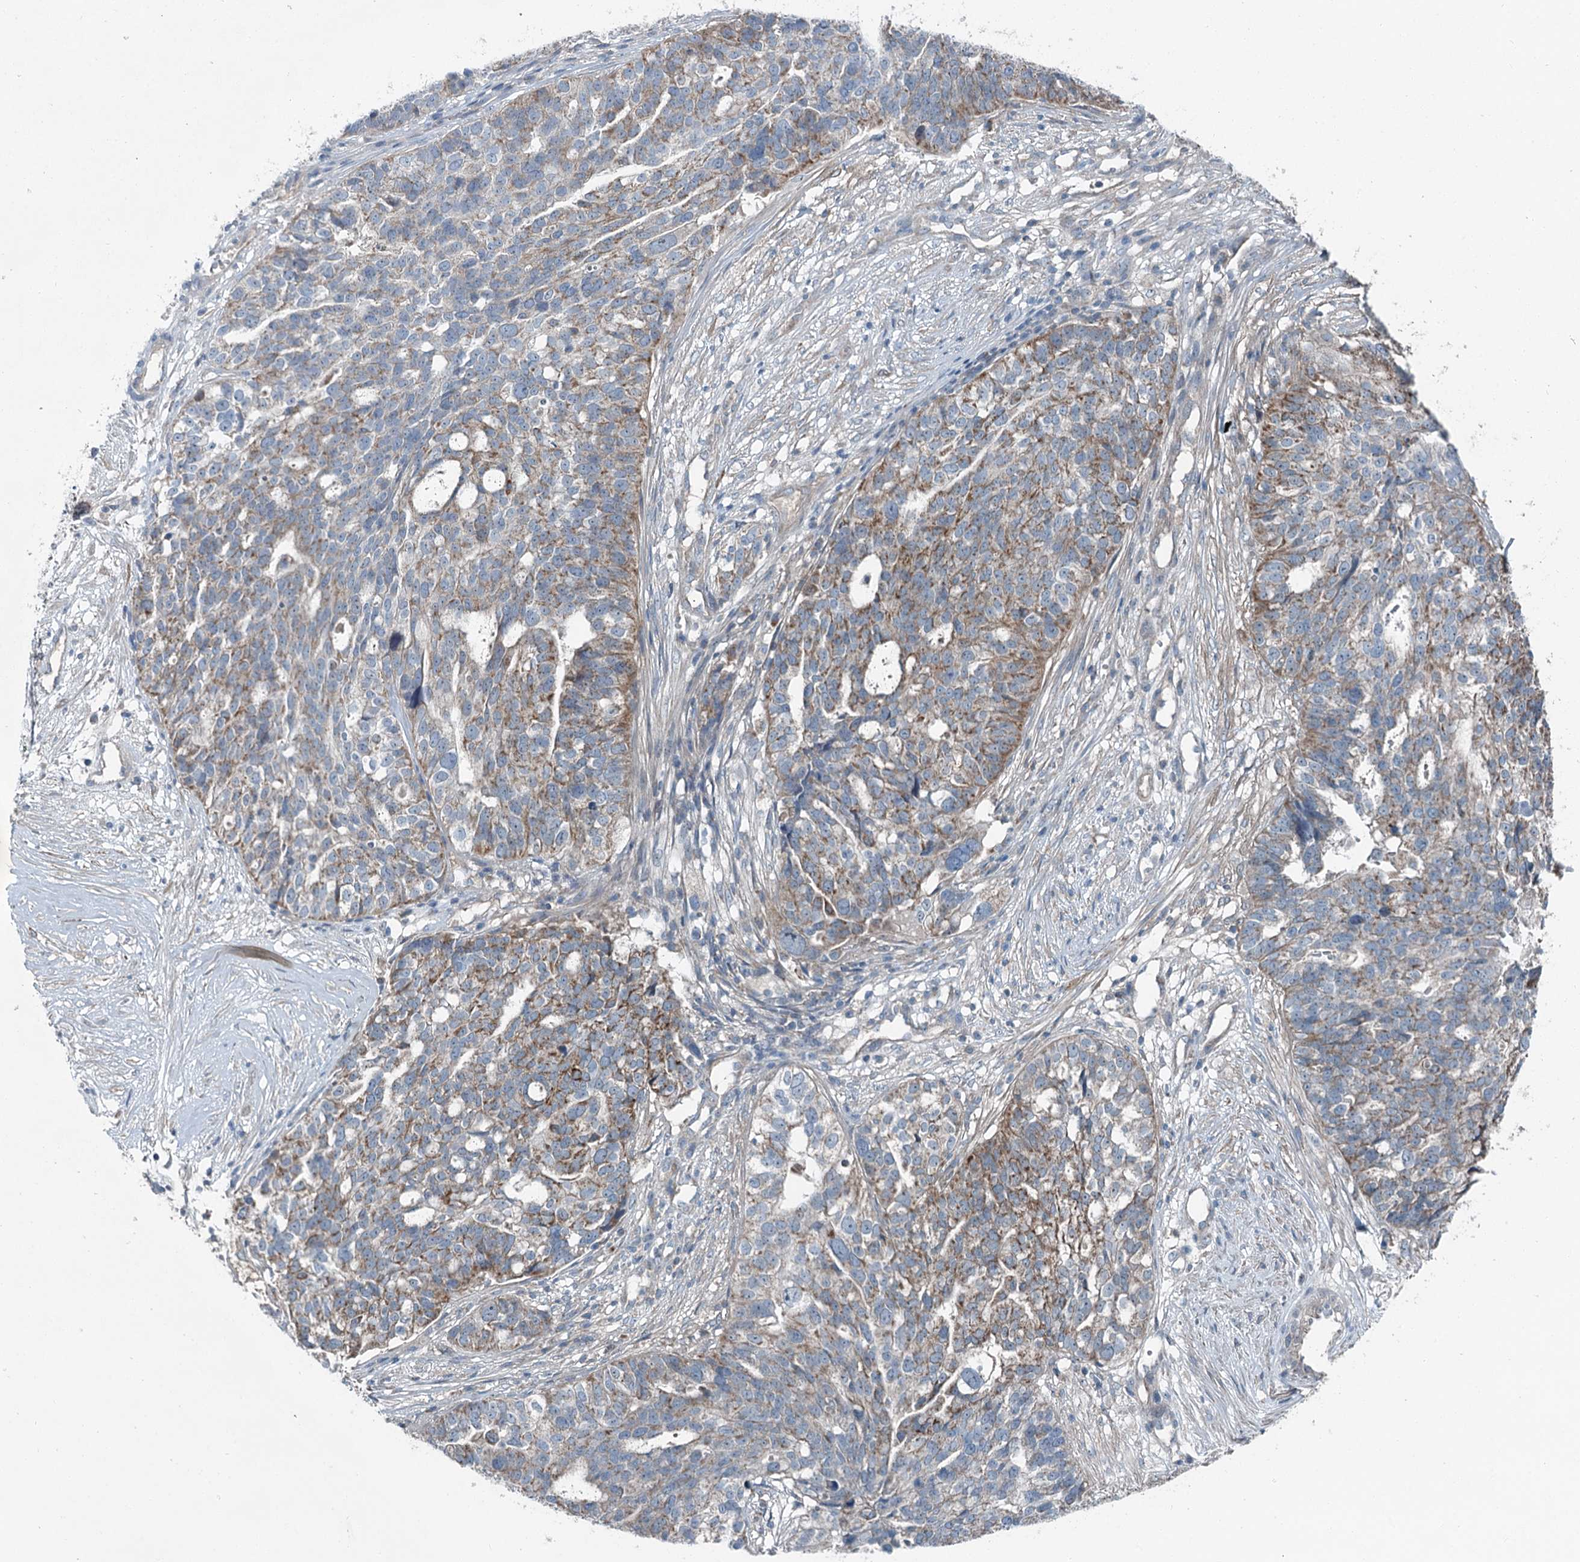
{"staining": {"intensity": "moderate", "quantity": "<25%", "location": "cytoplasmic/membranous"}, "tissue": "ovarian cancer", "cell_type": "Tumor cells", "image_type": "cancer", "snomed": [{"axis": "morphology", "description": "Cystadenocarcinoma, serous, NOS"}, {"axis": "topography", "description": "Ovary"}], "caption": "Immunohistochemistry of ovarian cancer (serous cystadenocarcinoma) shows low levels of moderate cytoplasmic/membranous staining in about <25% of tumor cells.", "gene": "CHCHD5", "patient": {"sex": "female", "age": 59}}